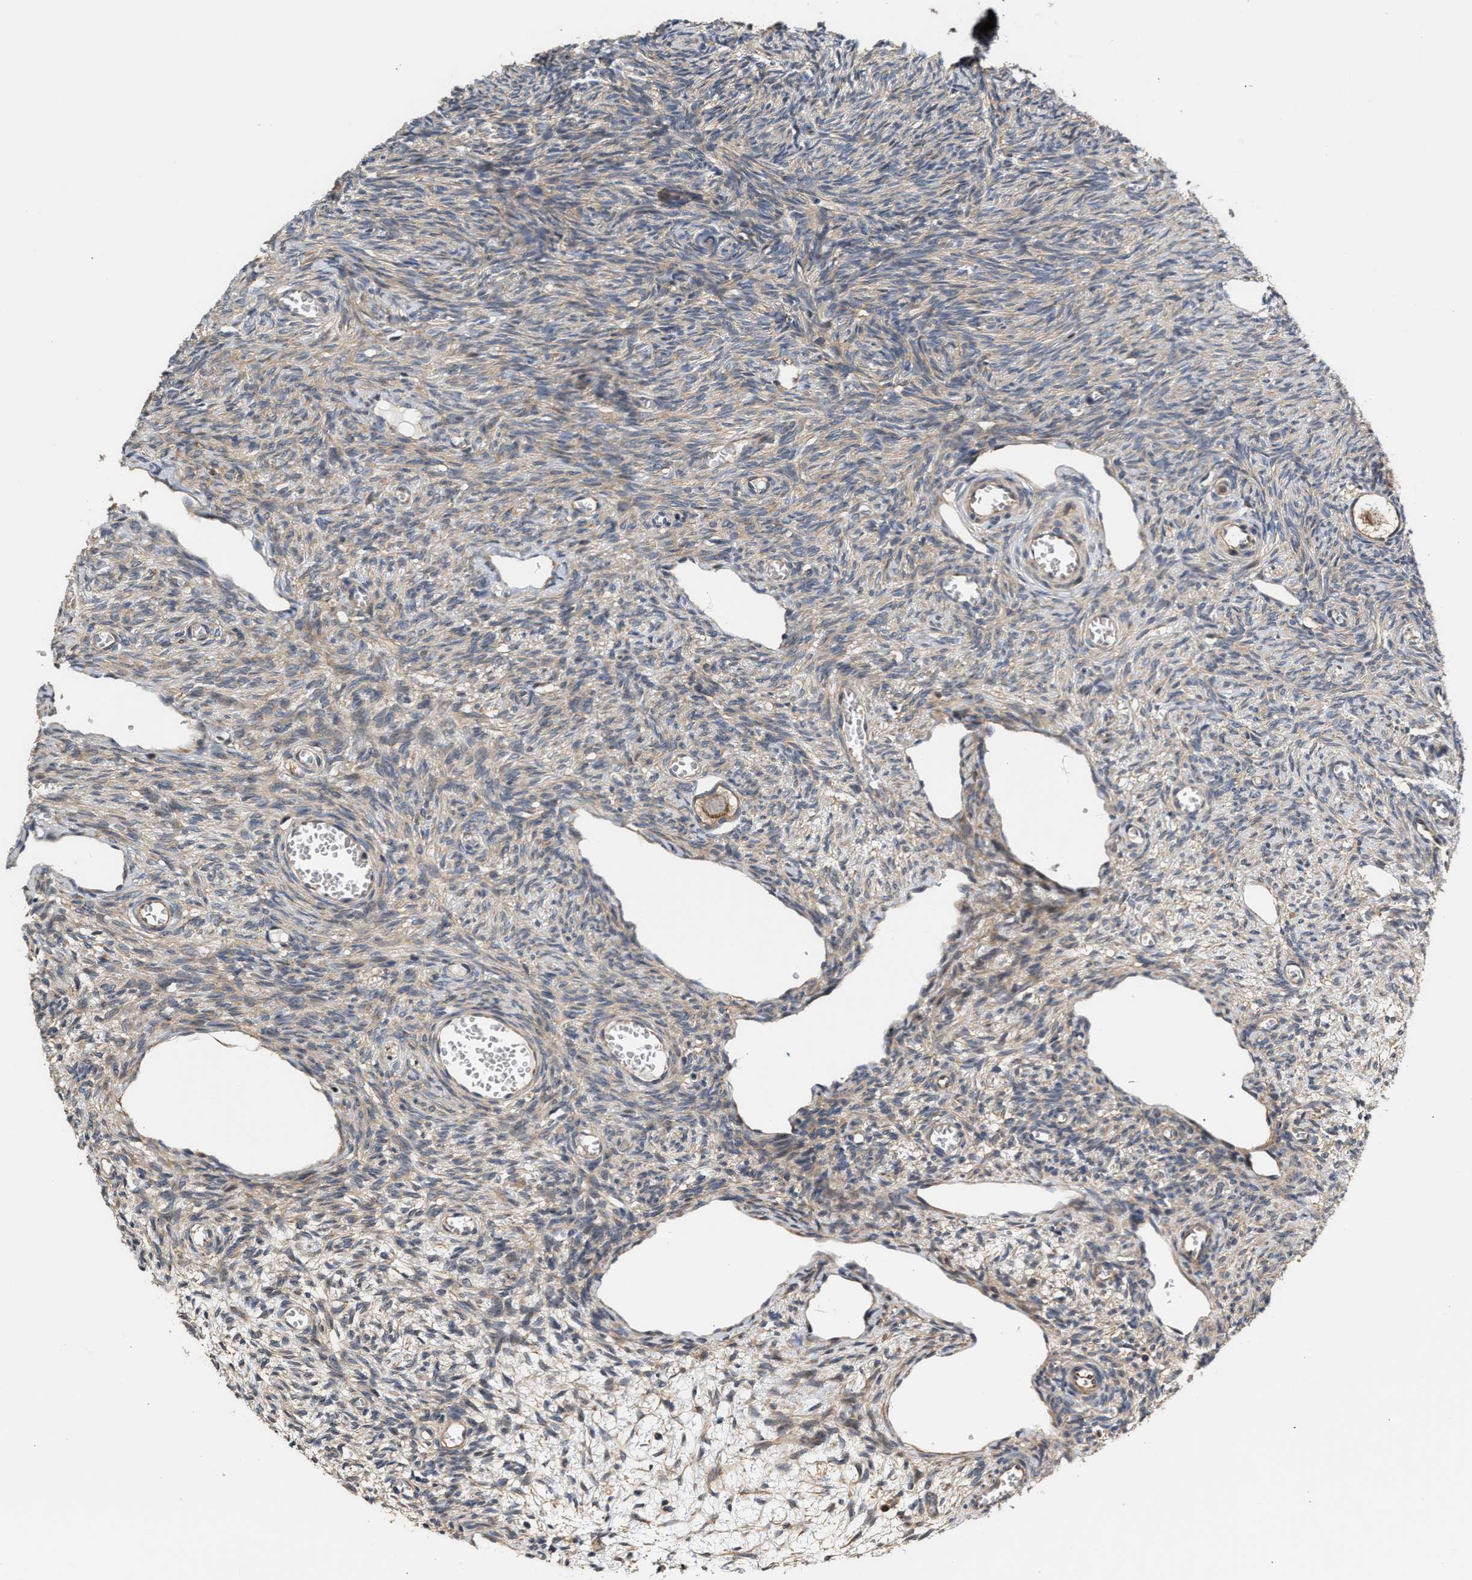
{"staining": {"intensity": "moderate", "quantity": "25%-75%", "location": "cytoplasmic/membranous"}, "tissue": "ovary", "cell_type": "Follicle cells", "image_type": "normal", "snomed": [{"axis": "morphology", "description": "Normal tissue, NOS"}, {"axis": "topography", "description": "Ovary"}], "caption": "A micrograph of ovary stained for a protein displays moderate cytoplasmic/membranous brown staining in follicle cells.", "gene": "CLIP2", "patient": {"sex": "female", "age": 27}}